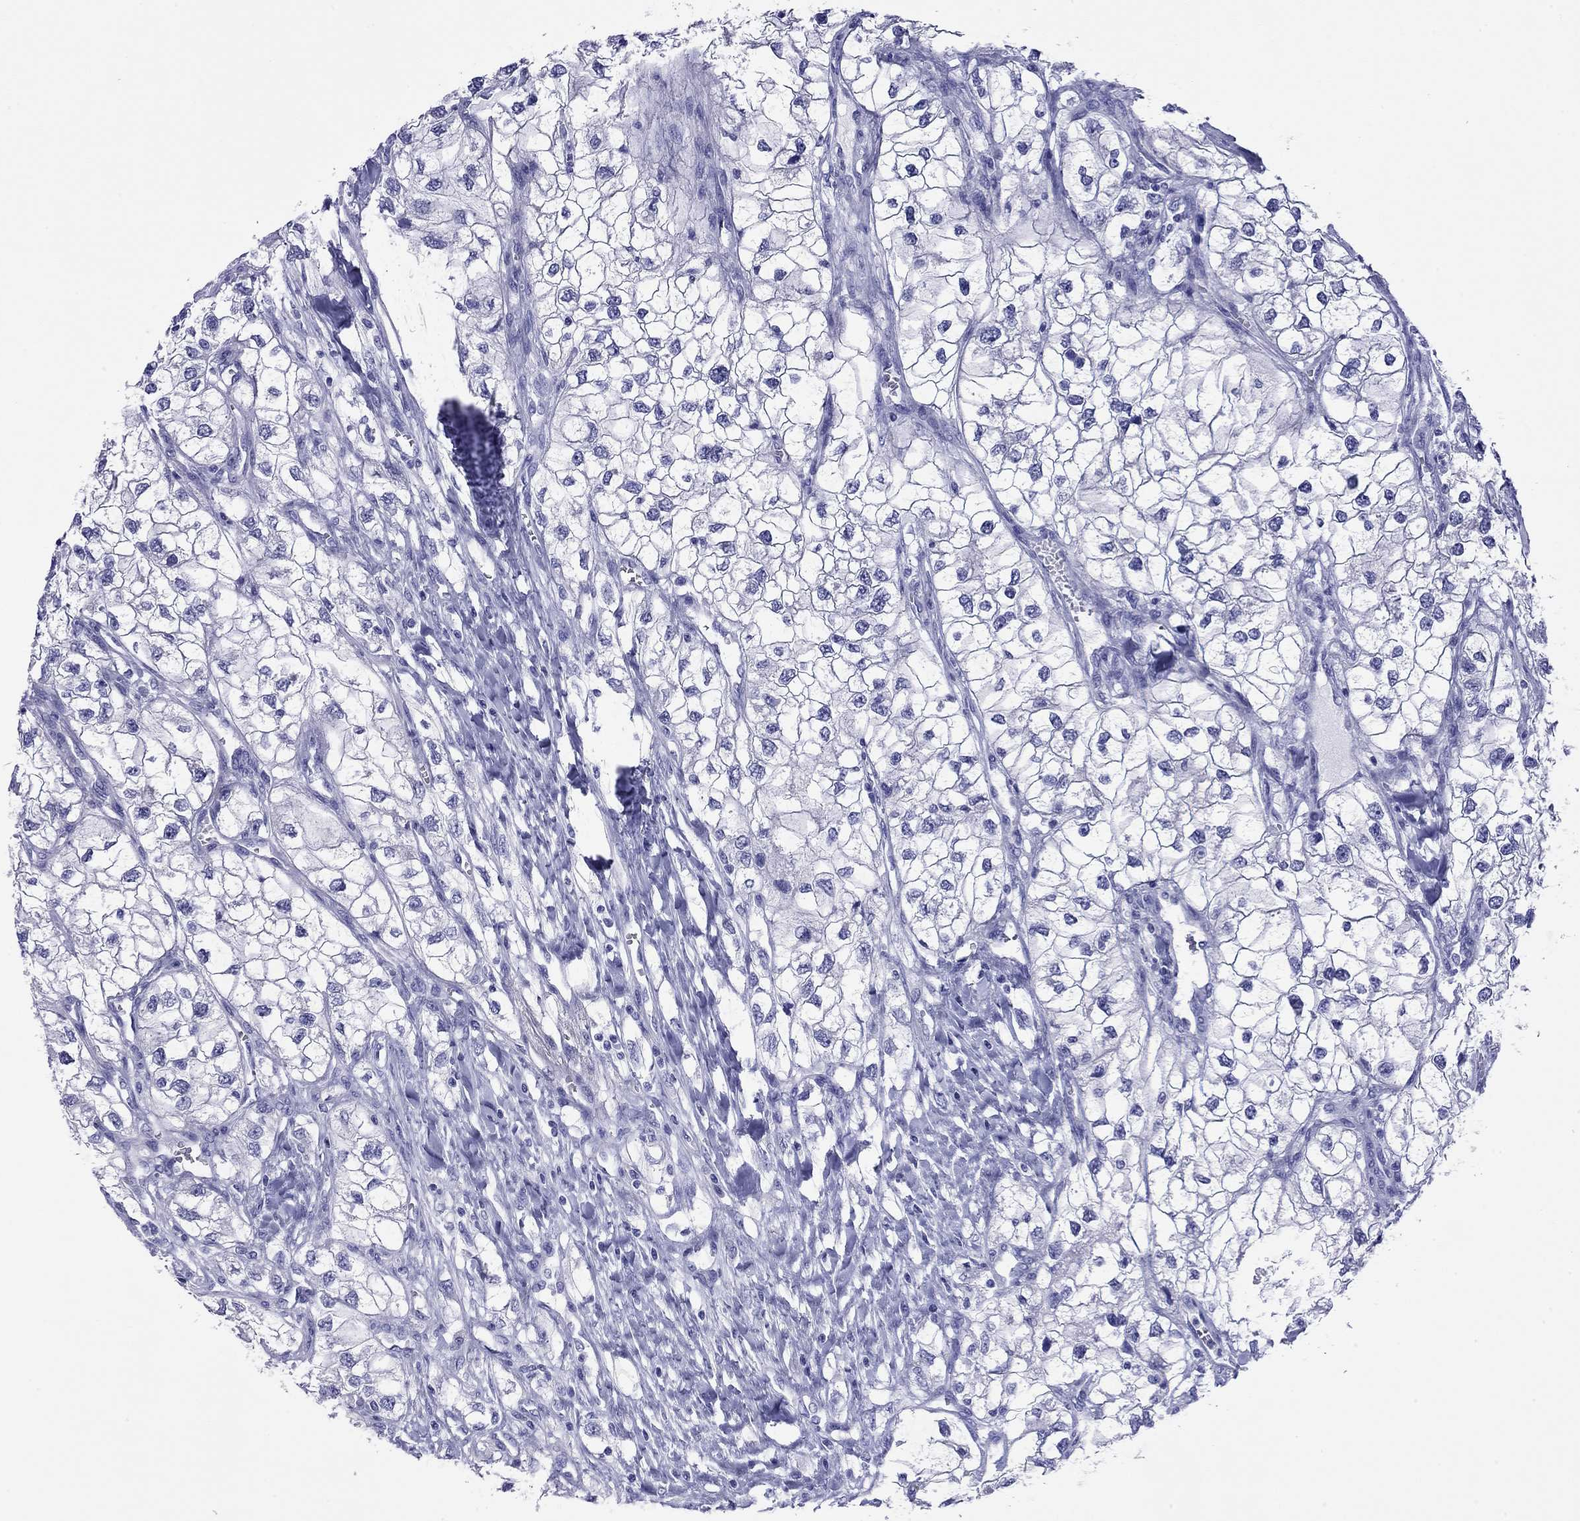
{"staining": {"intensity": "negative", "quantity": "none", "location": "none"}, "tissue": "renal cancer", "cell_type": "Tumor cells", "image_type": "cancer", "snomed": [{"axis": "morphology", "description": "Adenocarcinoma, NOS"}, {"axis": "topography", "description": "Kidney"}], "caption": "Tumor cells show no significant protein positivity in renal adenocarcinoma.", "gene": "FIGLA", "patient": {"sex": "male", "age": 59}}